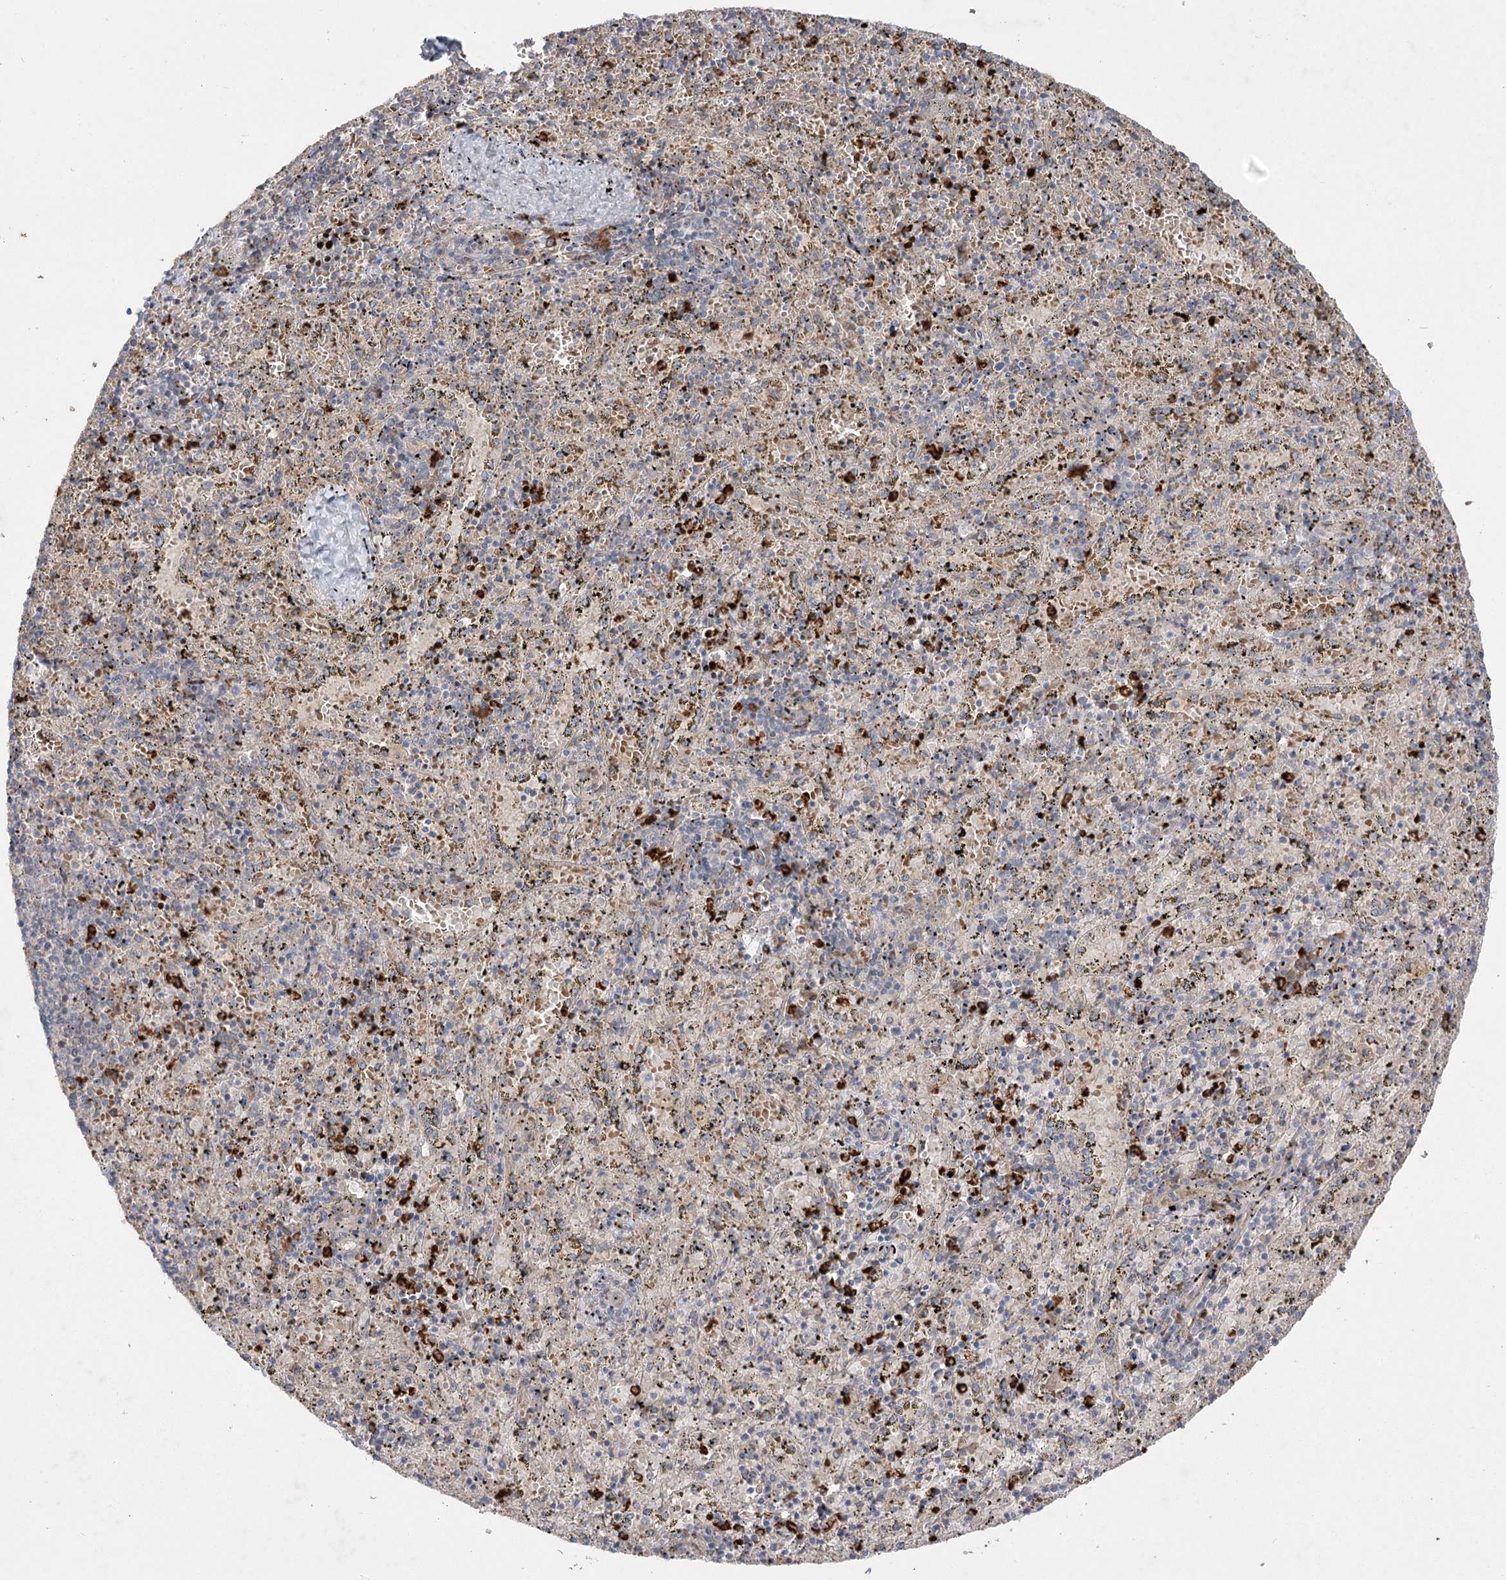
{"staining": {"intensity": "strong", "quantity": "25%-75%", "location": "cytoplasmic/membranous"}, "tissue": "spleen", "cell_type": "Cells in red pulp", "image_type": "normal", "snomed": [{"axis": "morphology", "description": "Normal tissue, NOS"}, {"axis": "topography", "description": "Spleen"}], "caption": "IHC staining of normal spleen, which exhibits high levels of strong cytoplasmic/membranous expression in approximately 25%-75% of cells in red pulp indicating strong cytoplasmic/membranous protein expression. The staining was performed using DAB (3,3'-diaminobenzidine) (brown) for protein detection and nuclei were counterstained in hematoxylin (blue).", "gene": "PLEKHA5", "patient": {"sex": "male", "age": 11}}